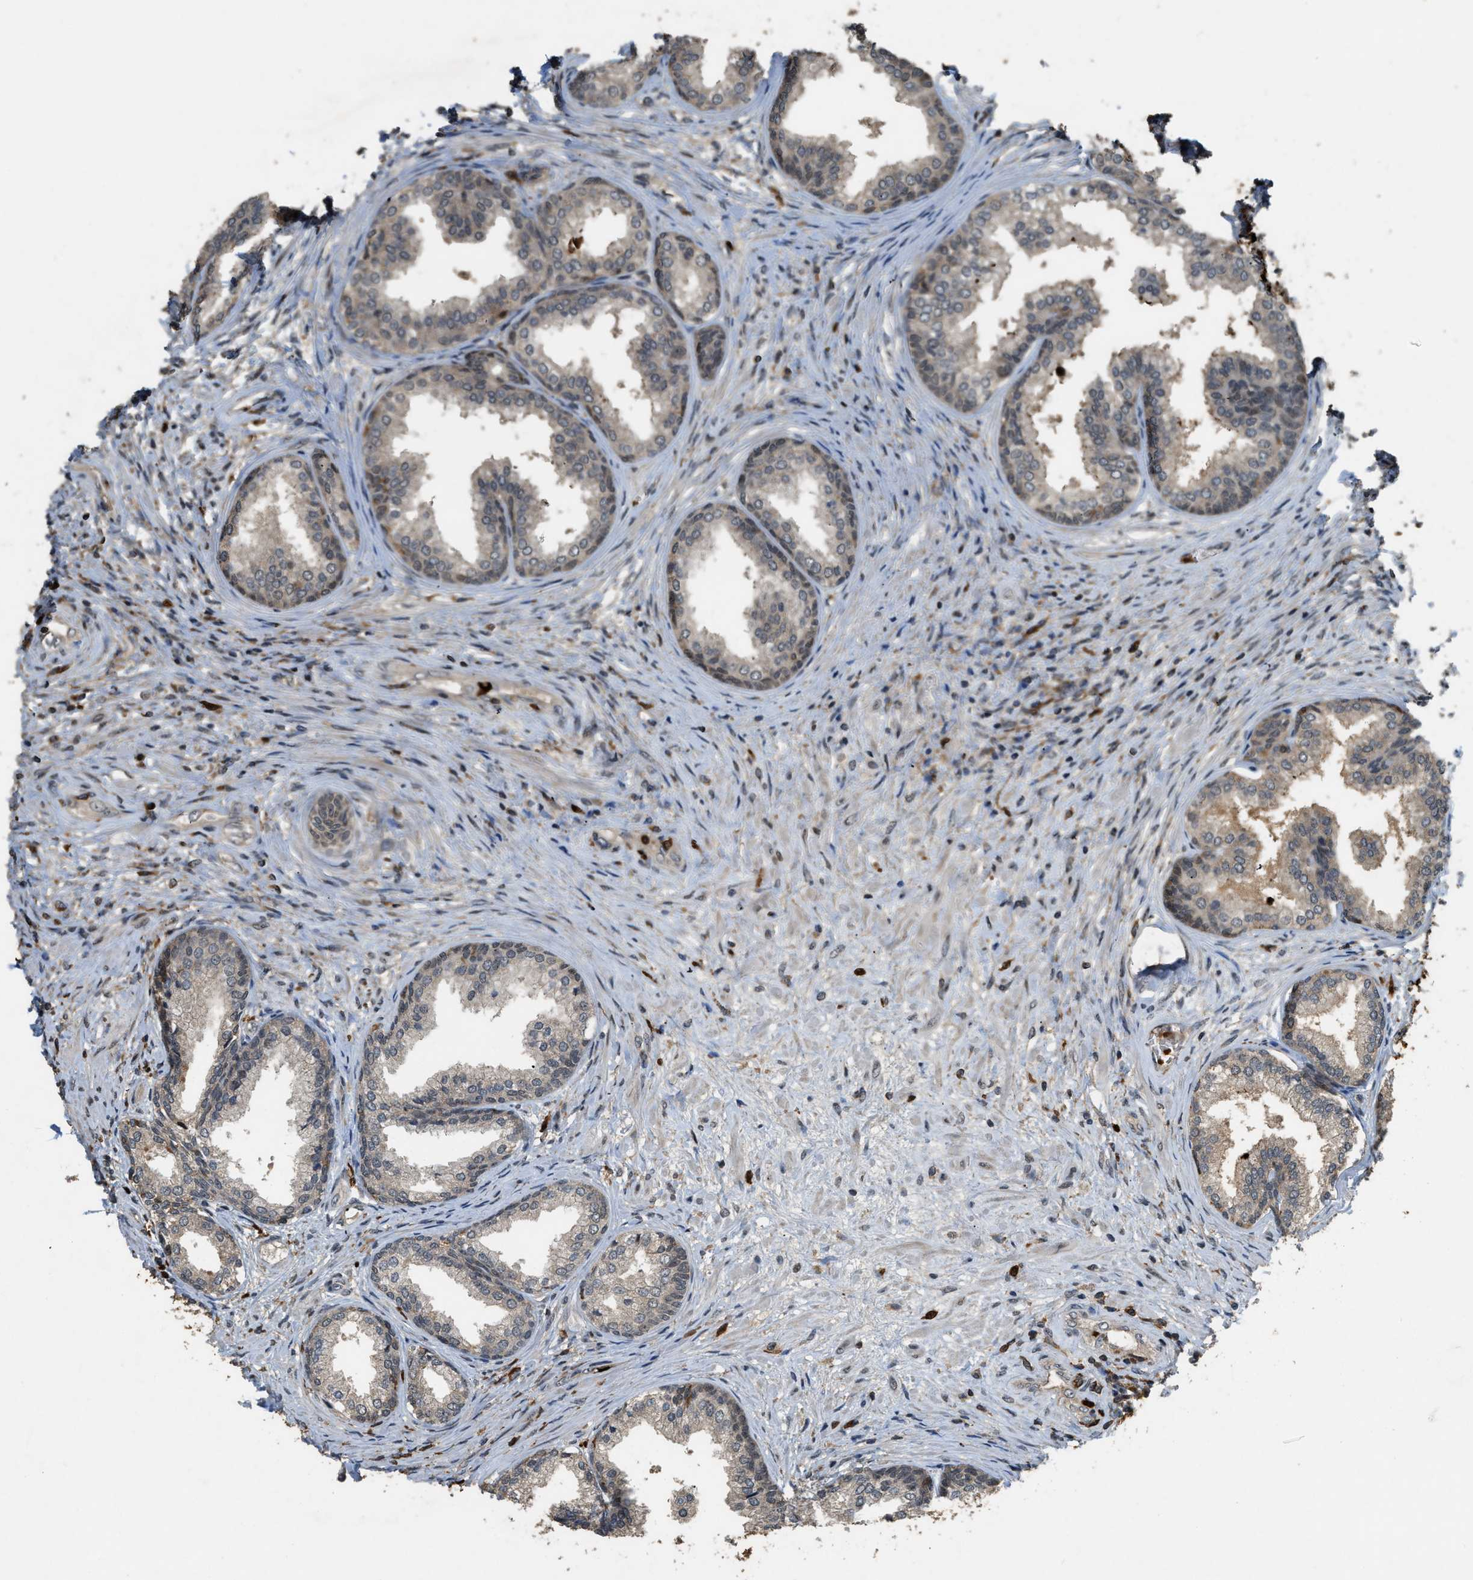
{"staining": {"intensity": "weak", "quantity": "25%-75%", "location": "cytoplasmic/membranous"}, "tissue": "prostate", "cell_type": "Glandular cells", "image_type": "normal", "snomed": [{"axis": "morphology", "description": "Normal tissue, NOS"}, {"axis": "topography", "description": "Prostate"}], "caption": "The histopathology image displays immunohistochemical staining of benign prostate. There is weak cytoplasmic/membranous positivity is present in about 25%-75% of glandular cells.", "gene": "RNF141", "patient": {"sex": "male", "age": 76}}